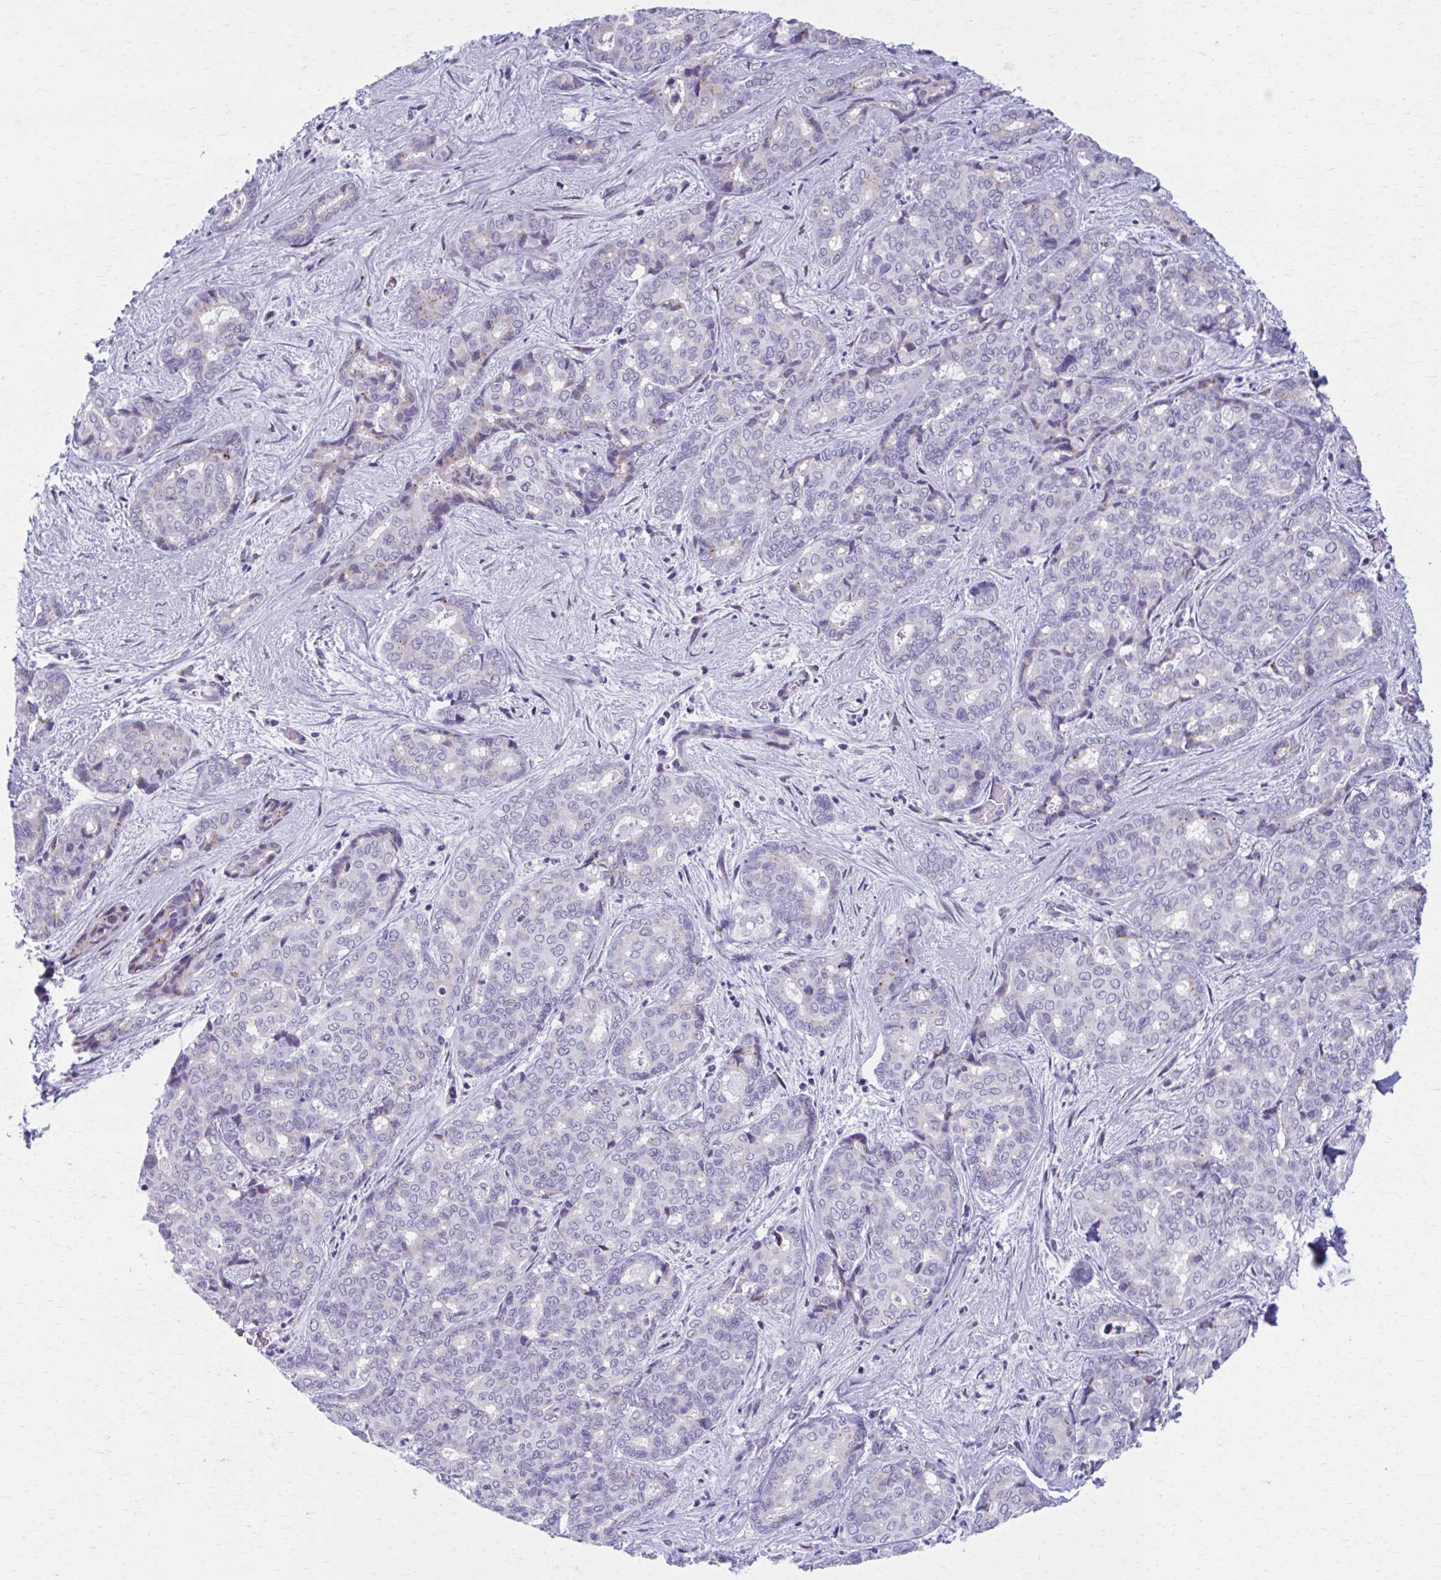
{"staining": {"intensity": "weak", "quantity": "<25%", "location": "cytoplasmic/membranous"}, "tissue": "liver cancer", "cell_type": "Tumor cells", "image_type": "cancer", "snomed": [{"axis": "morphology", "description": "Cholangiocarcinoma"}, {"axis": "topography", "description": "Liver"}], "caption": "This is an immunohistochemistry image of human liver cholangiocarcinoma. There is no positivity in tumor cells.", "gene": "ZNF682", "patient": {"sex": "female", "age": 64}}